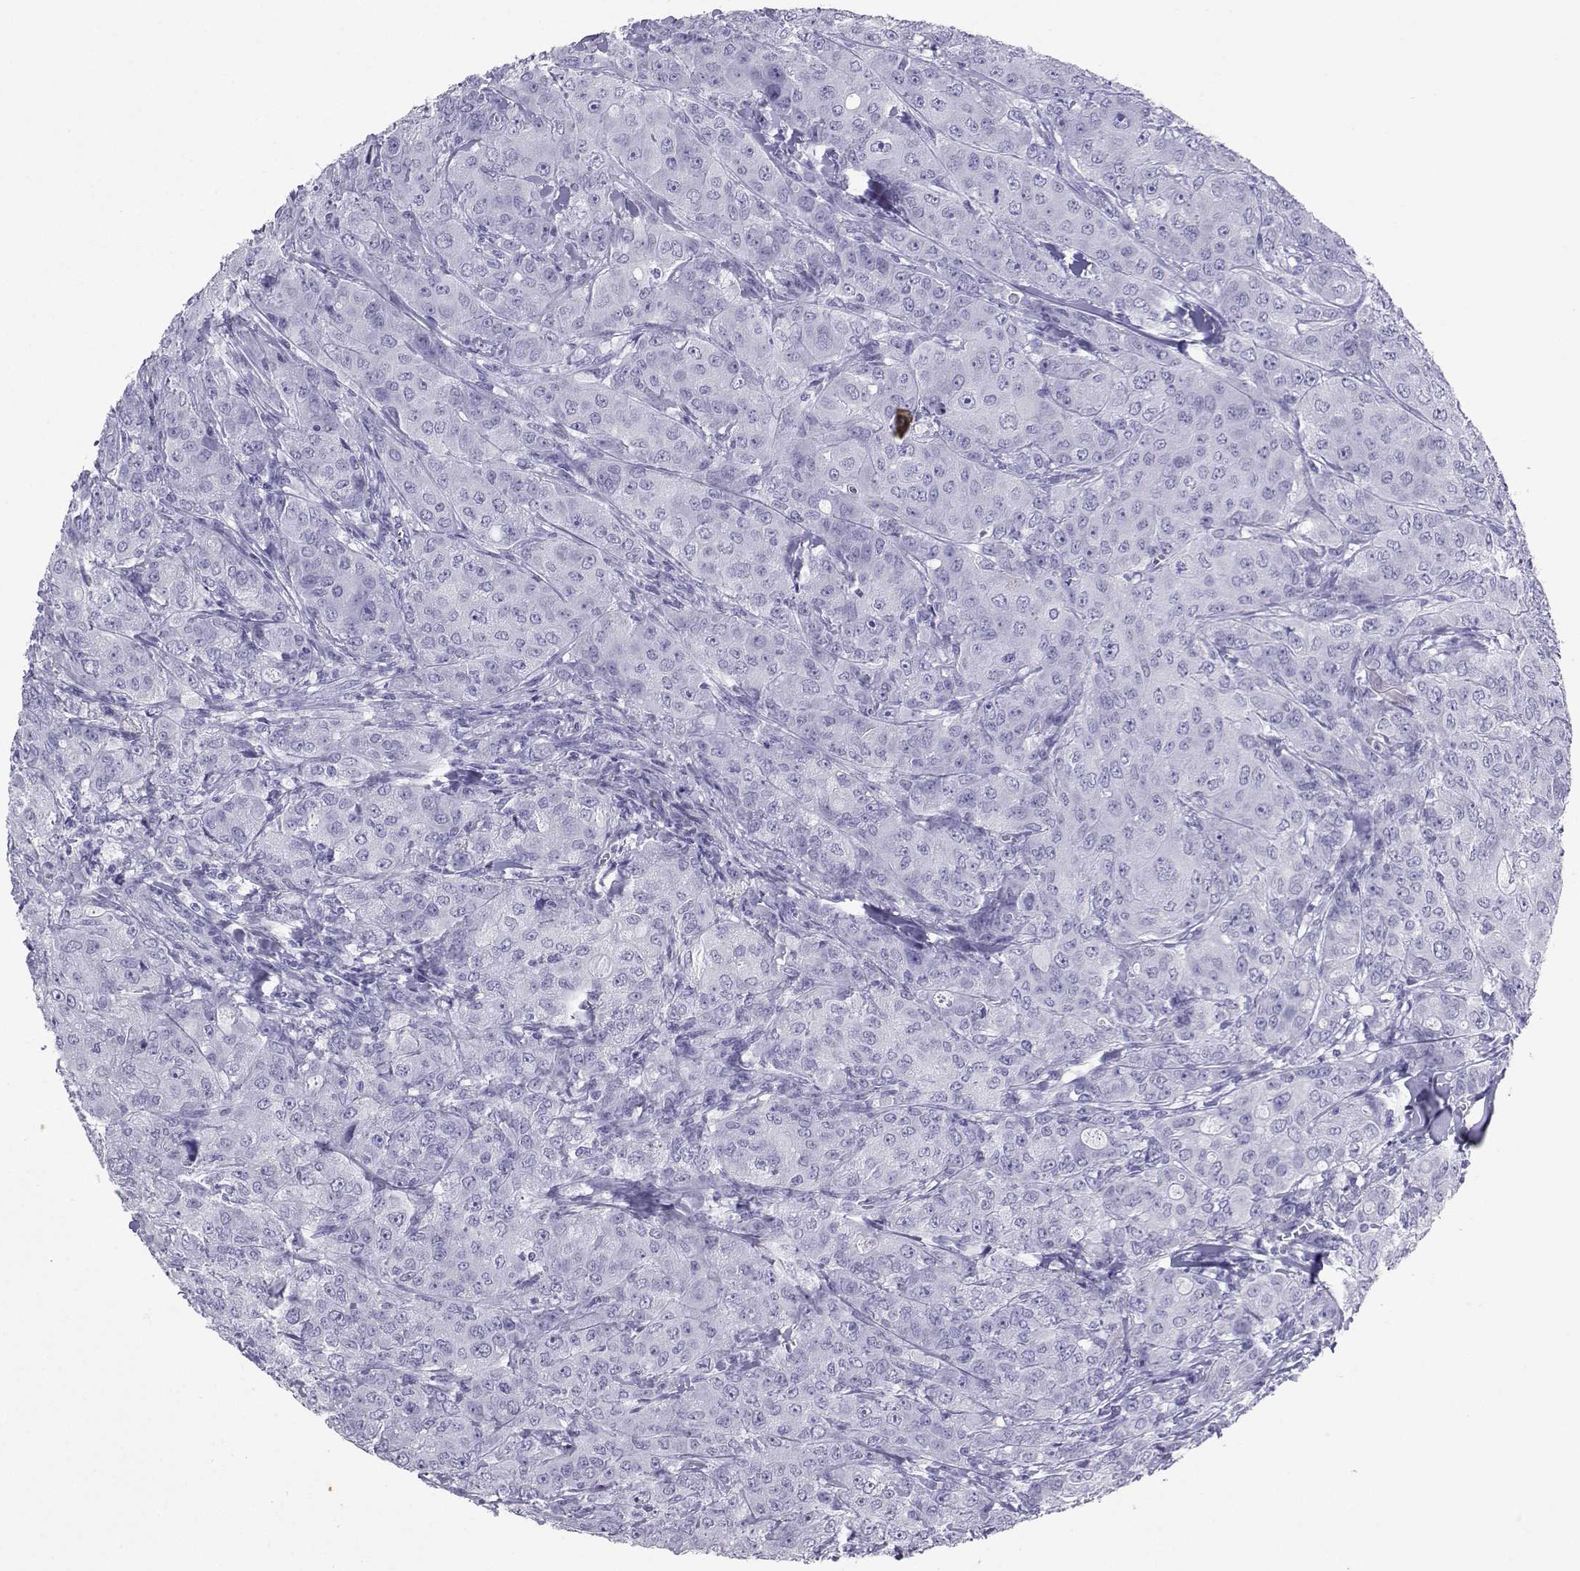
{"staining": {"intensity": "negative", "quantity": "none", "location": "none"}, "tissue": "breast cancer", "cell_type": "Tumor cells", "image_type": "cancer", "snomed": [{"axis": "morphology", "description": "Duct carcinoma"}, {"axis": "topography", "description": "Breast"}], "caption": "A photomicrograph of human breast cancer is negative for staining in tumor cells.", "gene": "LORICRIN", "patient": {"sex": "female", "age": 43}}